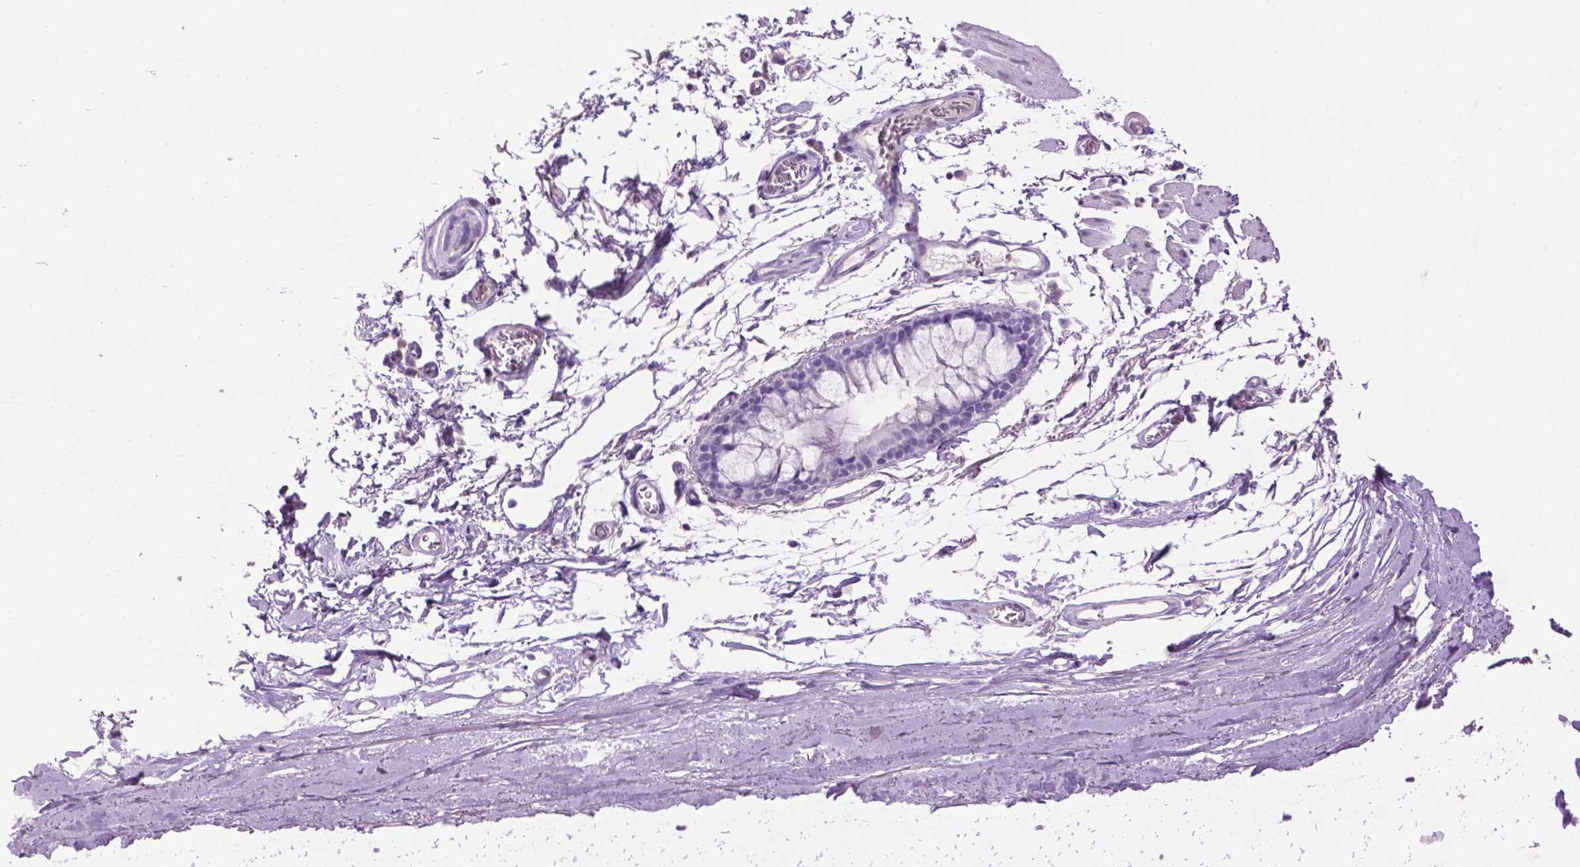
{"staining": {"intensity": "moderate", "quantity": "<25%", "location": "cytoplasmic/membranous"}, "tissue": "adipose tissue", "cell_type": "Adipocytes", "image_type": "normal", "snomed": [{"axis": "morphology", "description": "Normal tissue, NOS"}, {"axis": "topography", "description": "Cartilage tissue"}, {"axis": "topography", "description": "Bronchus"}], "caption": "Immunohistochemistry (IHC) staining of unremarkable adipose tissue, which demonstrates low levels of moderate cytoplasmic/membranous staining in approximately <25% of adipocytes indicating moderate cytoplasmic/membranous protein positivity. The staining was performed using DAB (3,3'-diaminobenzidine) (brown) for protein detection and nuclei were counterstained in hematoxylin (blue).", "gene": "CRYBA4", "patient": {"sex": "female", "age": 79}}